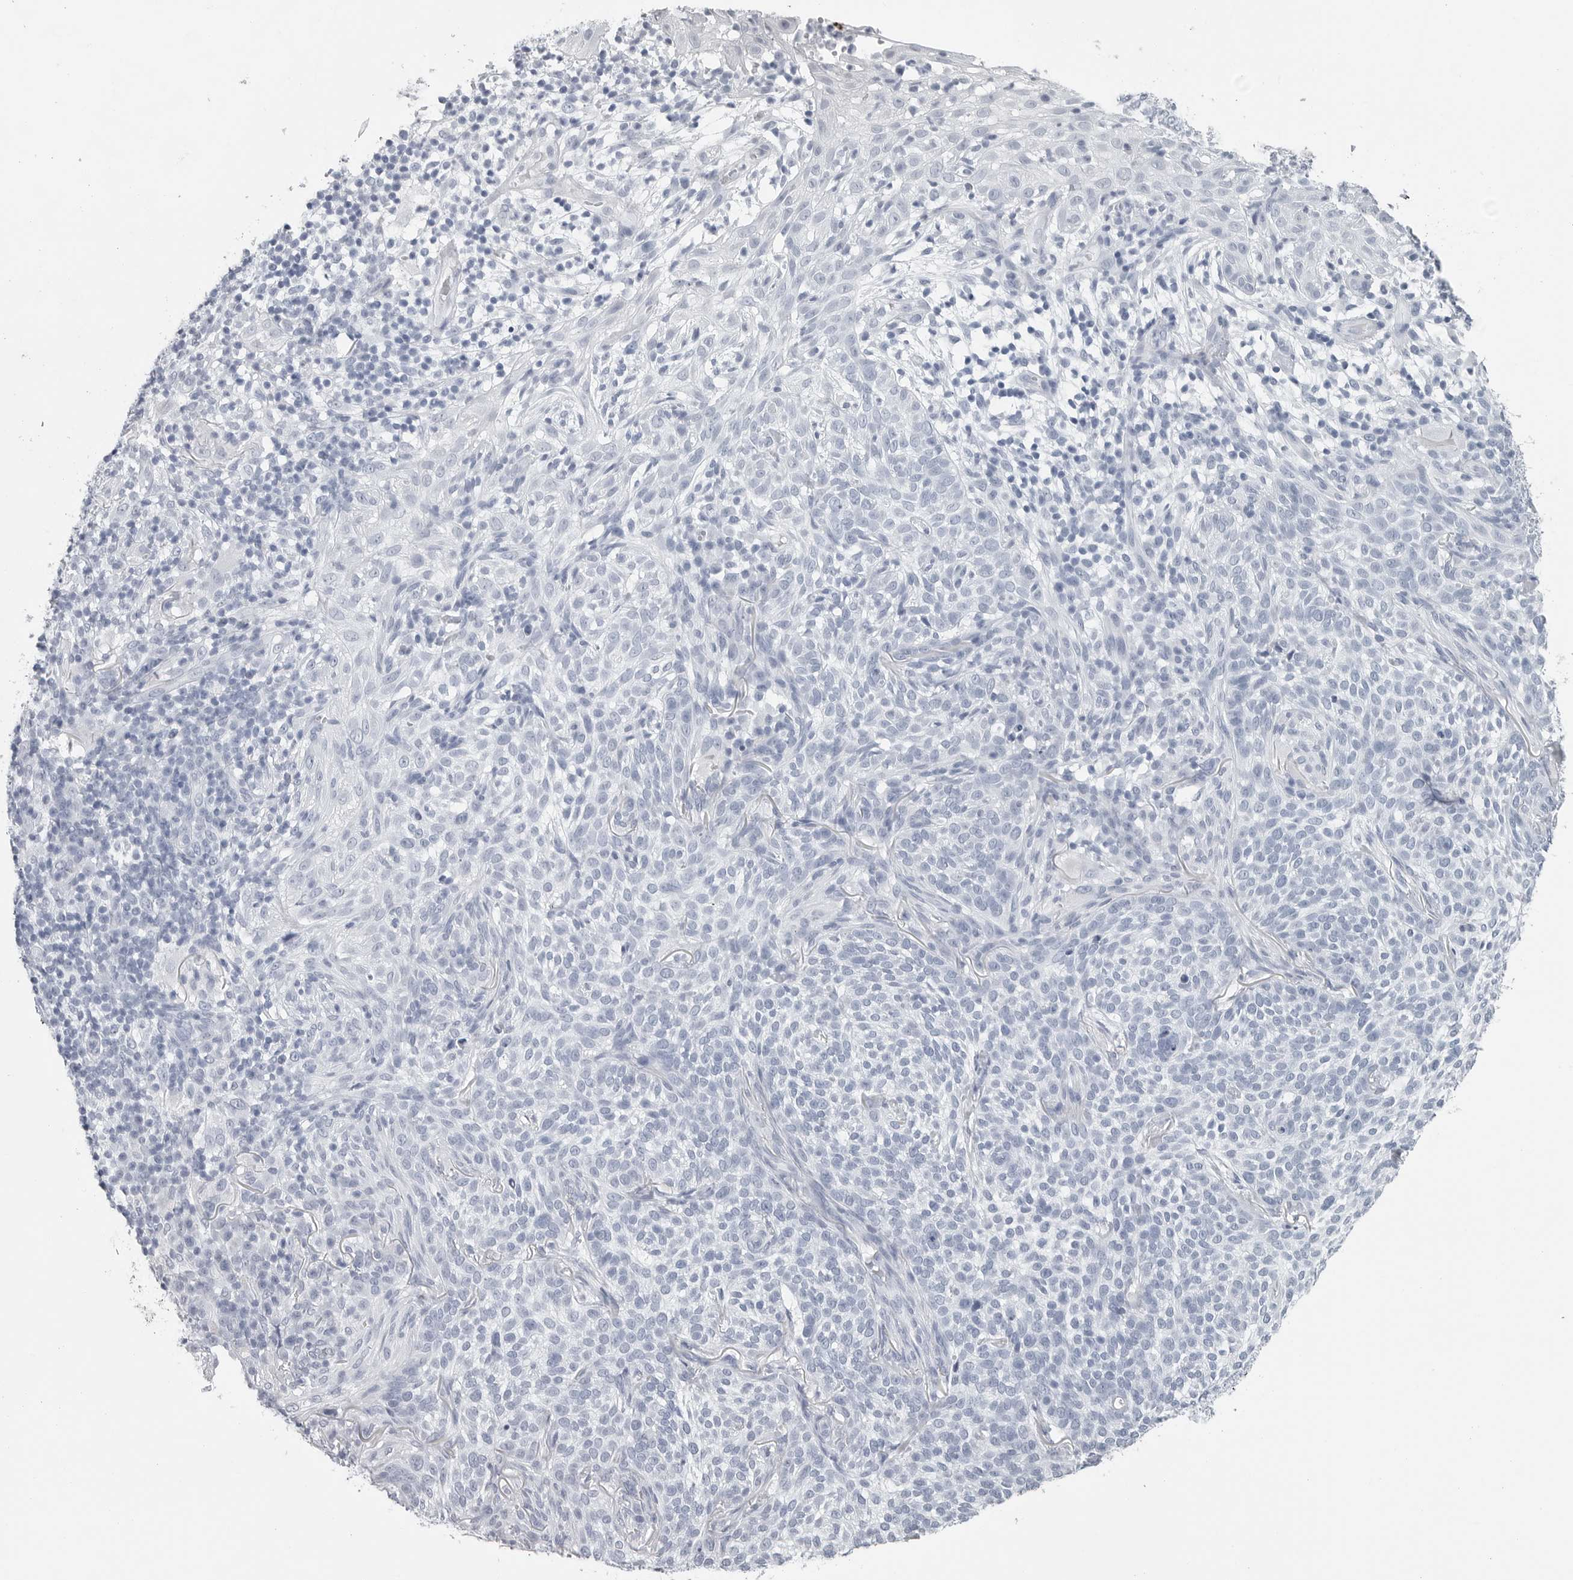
{"staining": {"intensity": "negative", "quantity": "none", "location": "none"}, "tissue": "skin cancer", "cell_type": "Tumor cells", "image_type": "cancer", "snomed": [{"axis": "morphology", "description": "Basal cell carcinoma"}, {"axis": "topography", "description": "Skin"}], "caption": "The micrograph displays no staining of tumor cells in skin cancer.", "gene": "CSH1", "patient": {"sex": "female", "age": 64}}